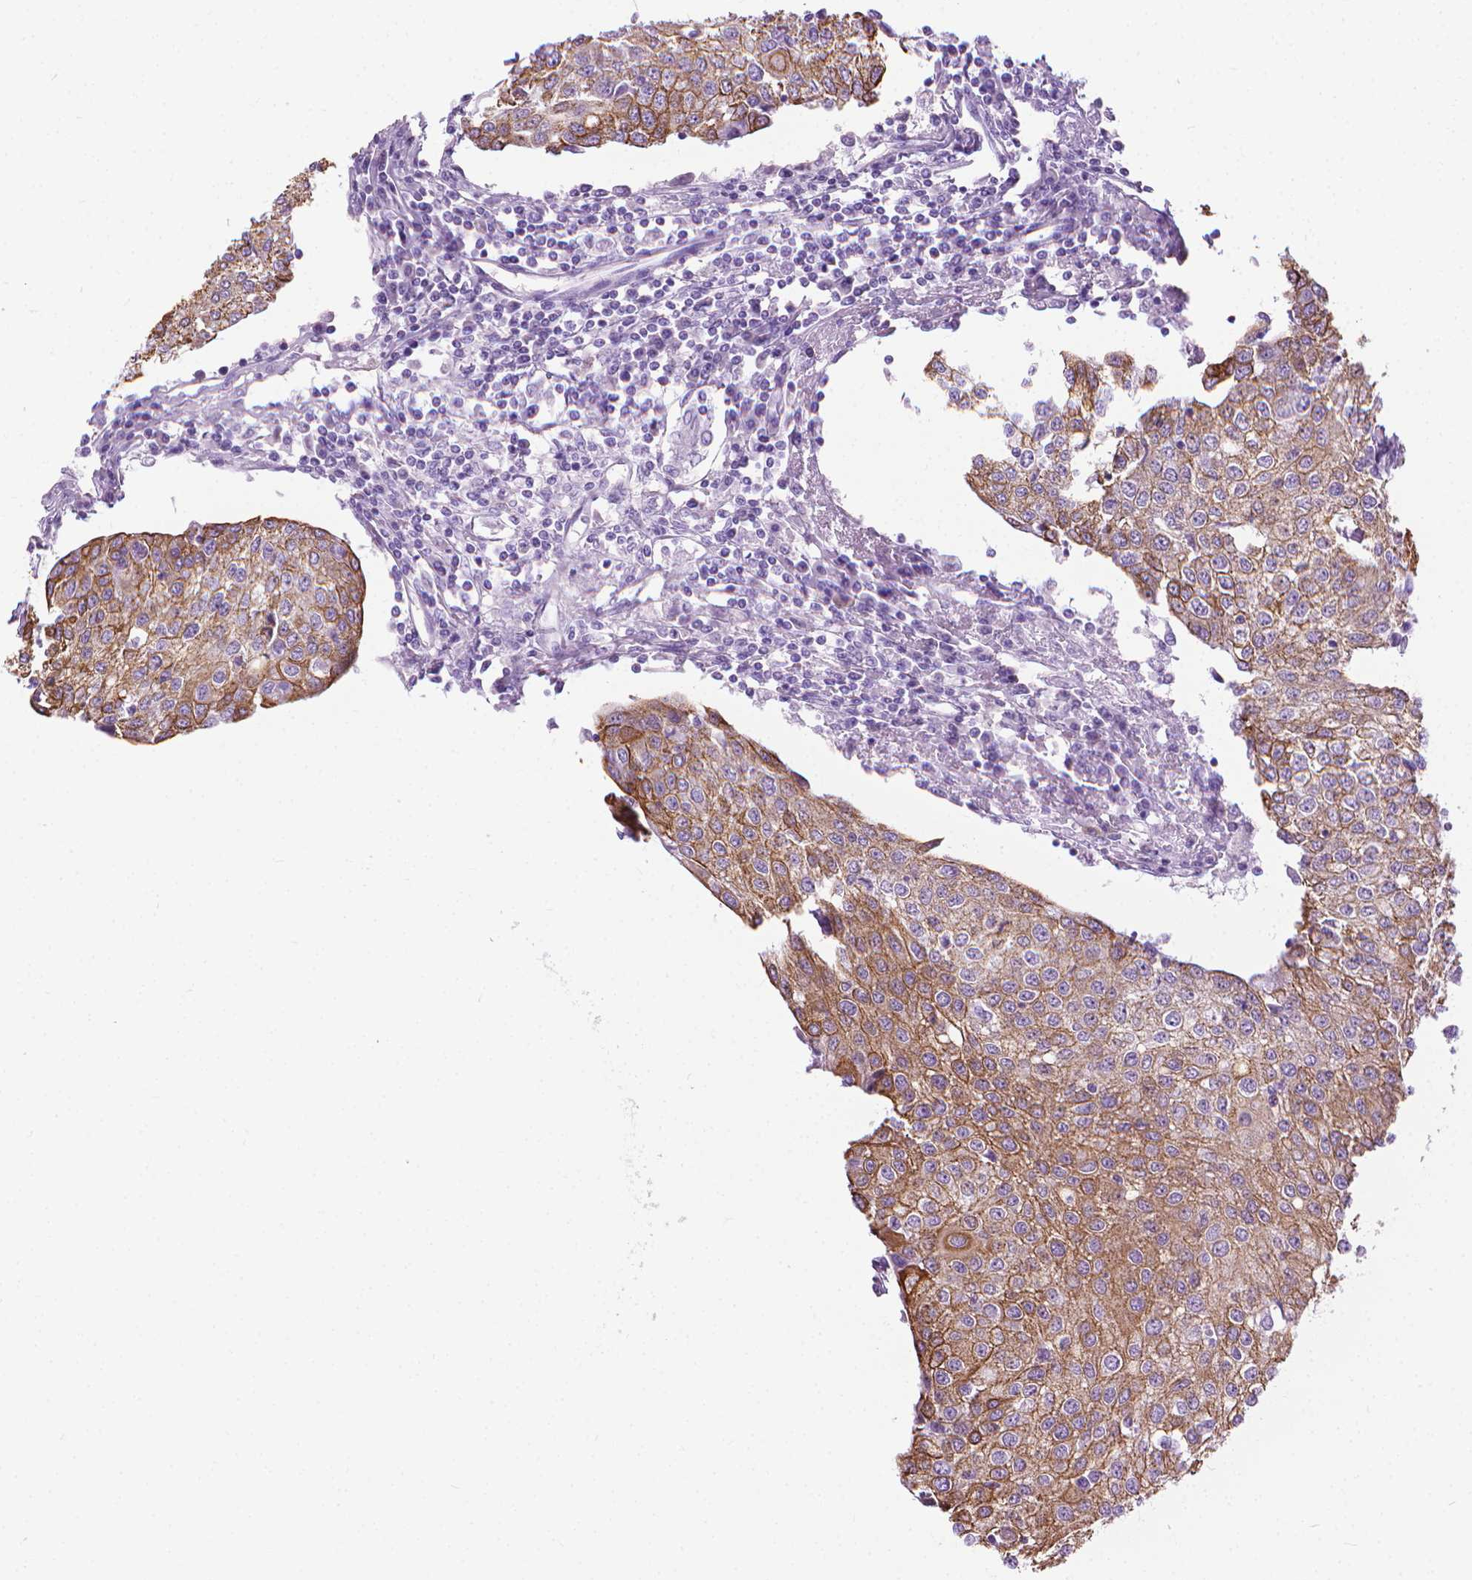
{"staining": {"intensity": "moderate", "quantity": "25%-75%", "location": "cytoplasmic/membranous"}, "tissue": "urothelial cancer", "cell_type": "Tumor cells", "image_type": "cancer", "snomed": [{"axis": "morphology", "description": "Urothelial carcinoma, High grade"}, {"axis": "topography", "description": "Urinary bladder"}], "caption": "Tumor cells reveal medium levels of moderate cytoplasmic/membranous expression in approximately 25%-75% of cells in human urothelial cancer.", "gene": "HTR2B", "patient": {"sex": "female", "age": 85}}